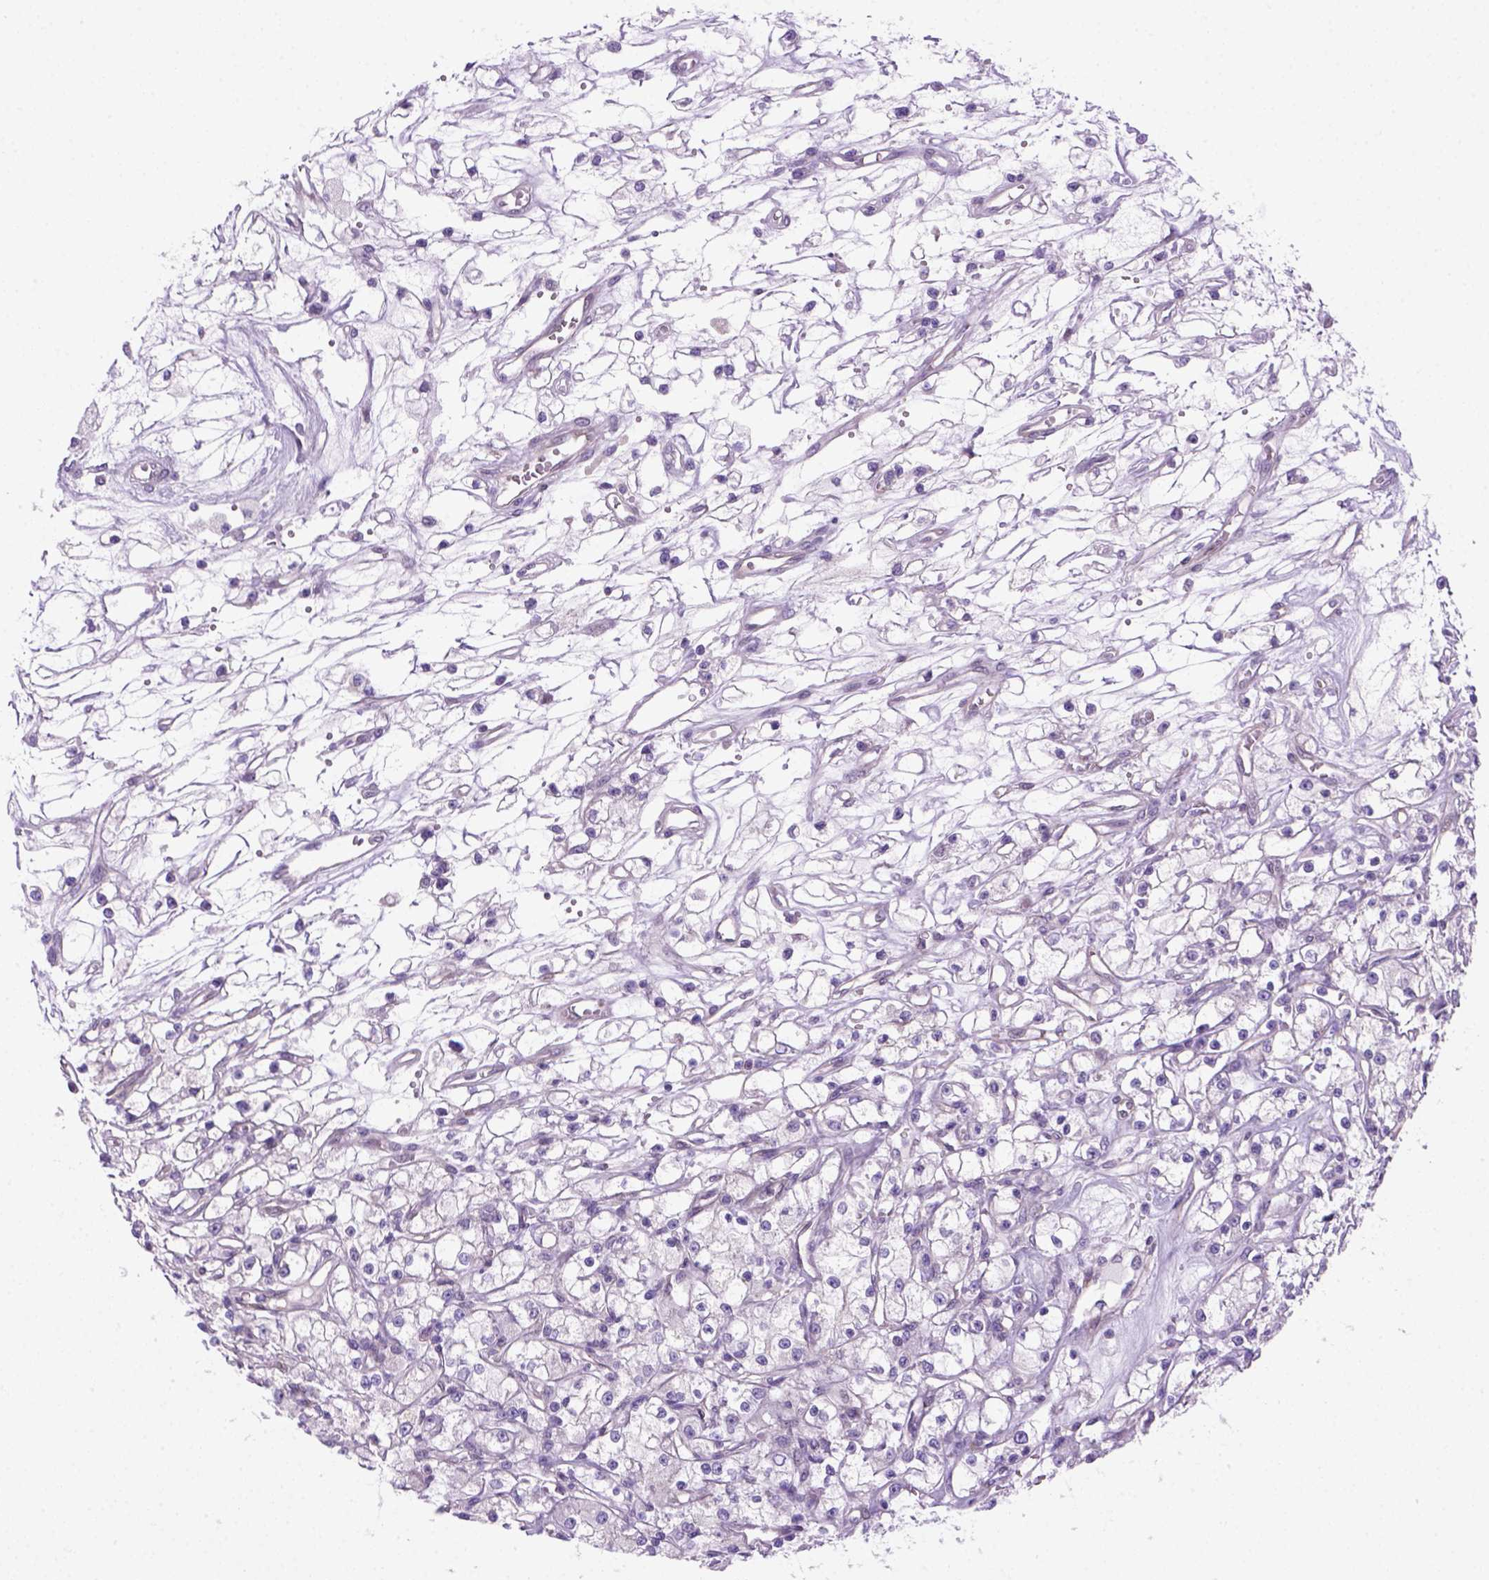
{"staining": {"intensity": "negative", "quantity": "none", "location": "none"}, "tissue": "renal cancer", "cell_type": "Tumor cells", "image_type": "cancer", "snomed": [{"axis": "morphology", "description": "Adenocarcinoma, NOS"}, {"axis": "topography", "description": "Kidney"}], "caption": "Immunohistochemistry (IHC) micrograph of renal cancer (adenocarcinoma) stained for a protein (brown), which shows no positivity in tumor cells.", "gene": "MGMT", "patient": {"sex": "female", "age": 59}}